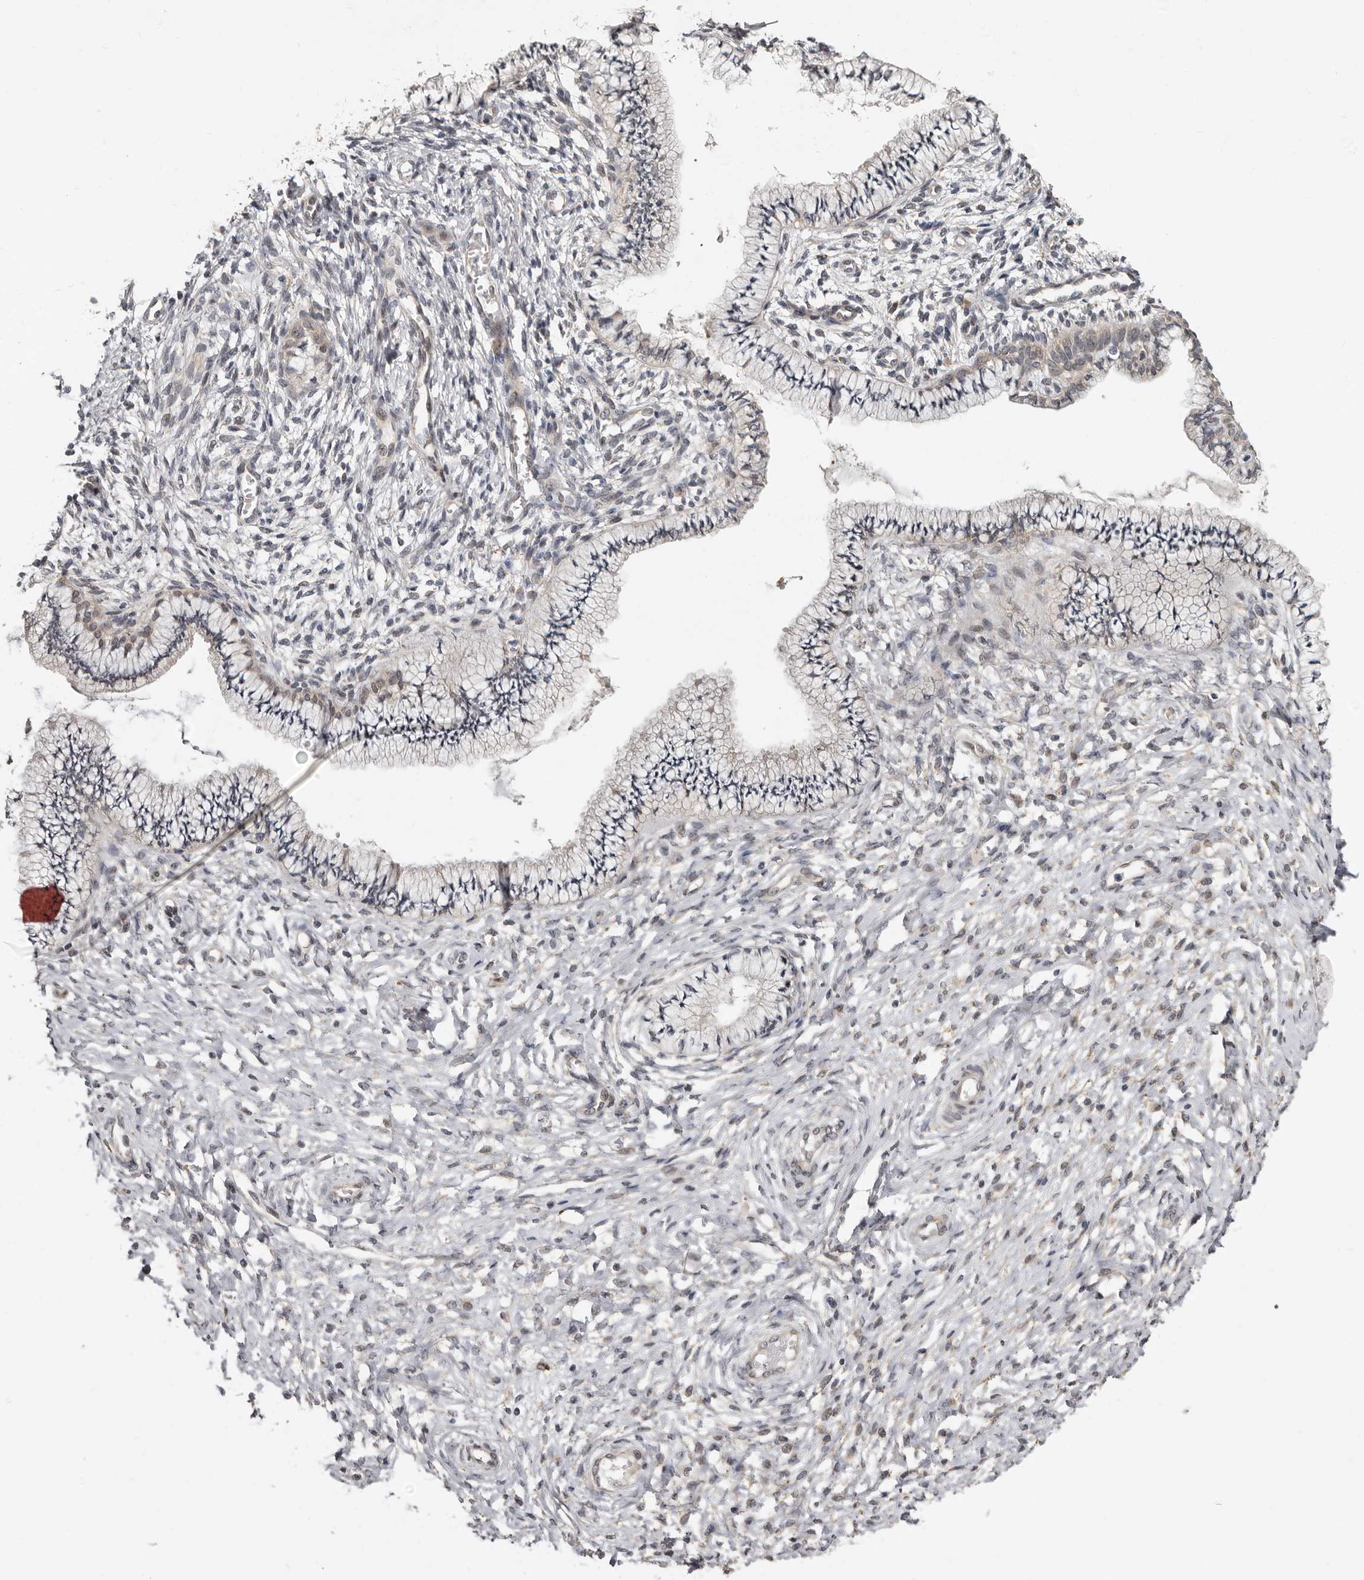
{"staining": {"intensity": "moderate", "quantity": "25%-75%", "location": "cytoplasmic/membranous"}, "tissue": "cervix", "cell_type": "Glandular cells", "image_type": "normal", "snomed": [{"axis": "morphology", "description": "Normal tissue, NOS"}, {"axis": "topography", "description": "Cervix"}], "caption": "Immunohistochemical staining of normal cervix displays moderate cytoplasmic/membranous protein positivity in approximately 25%-75% of glandular cells. (DAB (3,3'-diaminobenzidine) = brown stain, brightfield microscopy at high magnification).", "gene": "SBDS", "patient": {"sex": "female", "age": 36}}